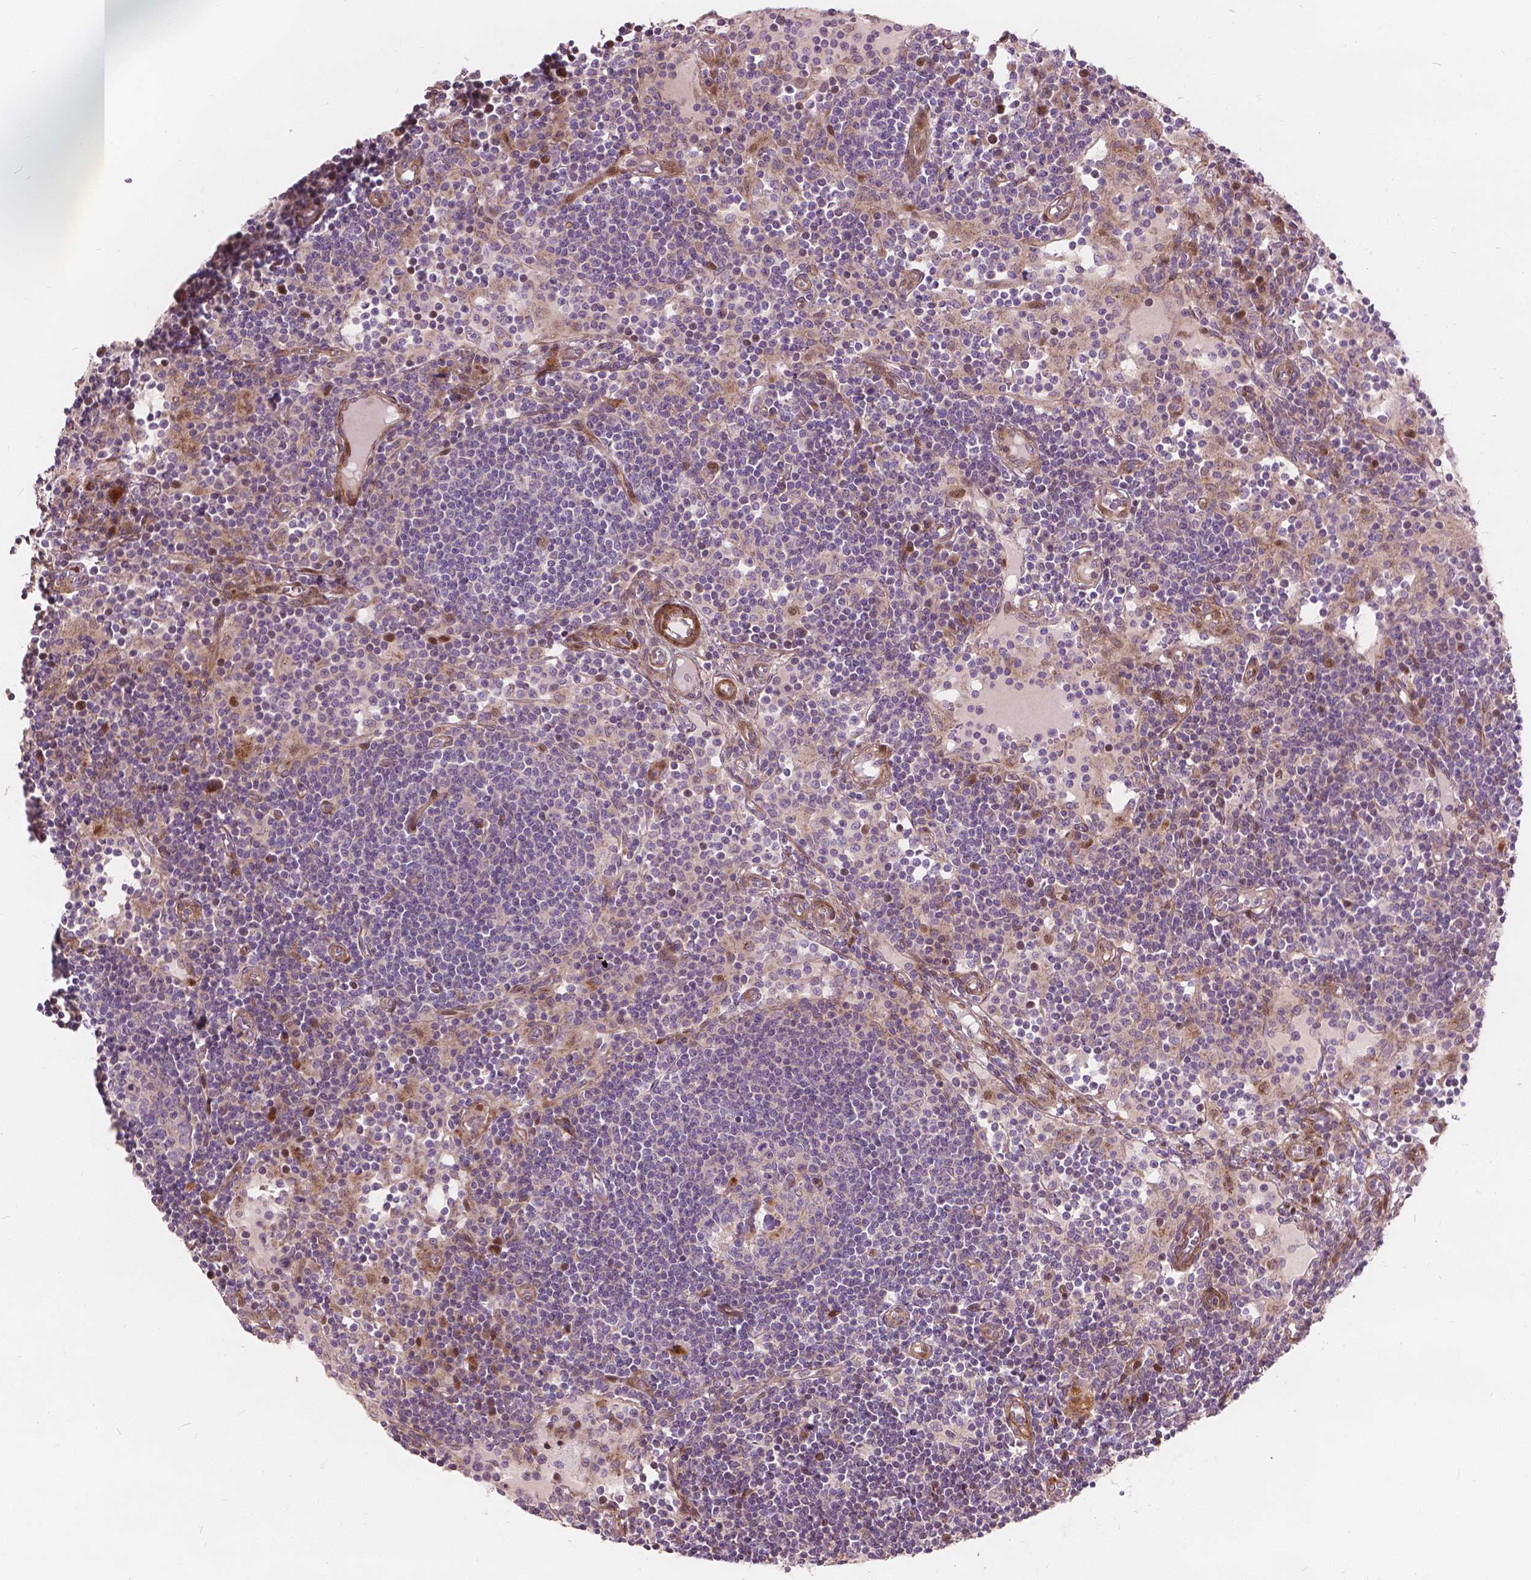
{"staining": {"intensity": "negative", "quantity": "none", "location": "none"}, "tissue": "lymph node", "cell_type": "Germinal center cells", "image_type": "normal", "snomed": [{"axis": "morphology", "description": "Normal tissue, NOS"}, {"axis": "topography", "description": "Lymph node"}], "caption": "DAB (3,3'-diaminobenzidine) immunohistochemical staining of benign human lymph node demonstrates no significant expression in germinal center cells.", "gene": "MORN1", "patient": {"sex": "female", "age": 72}}